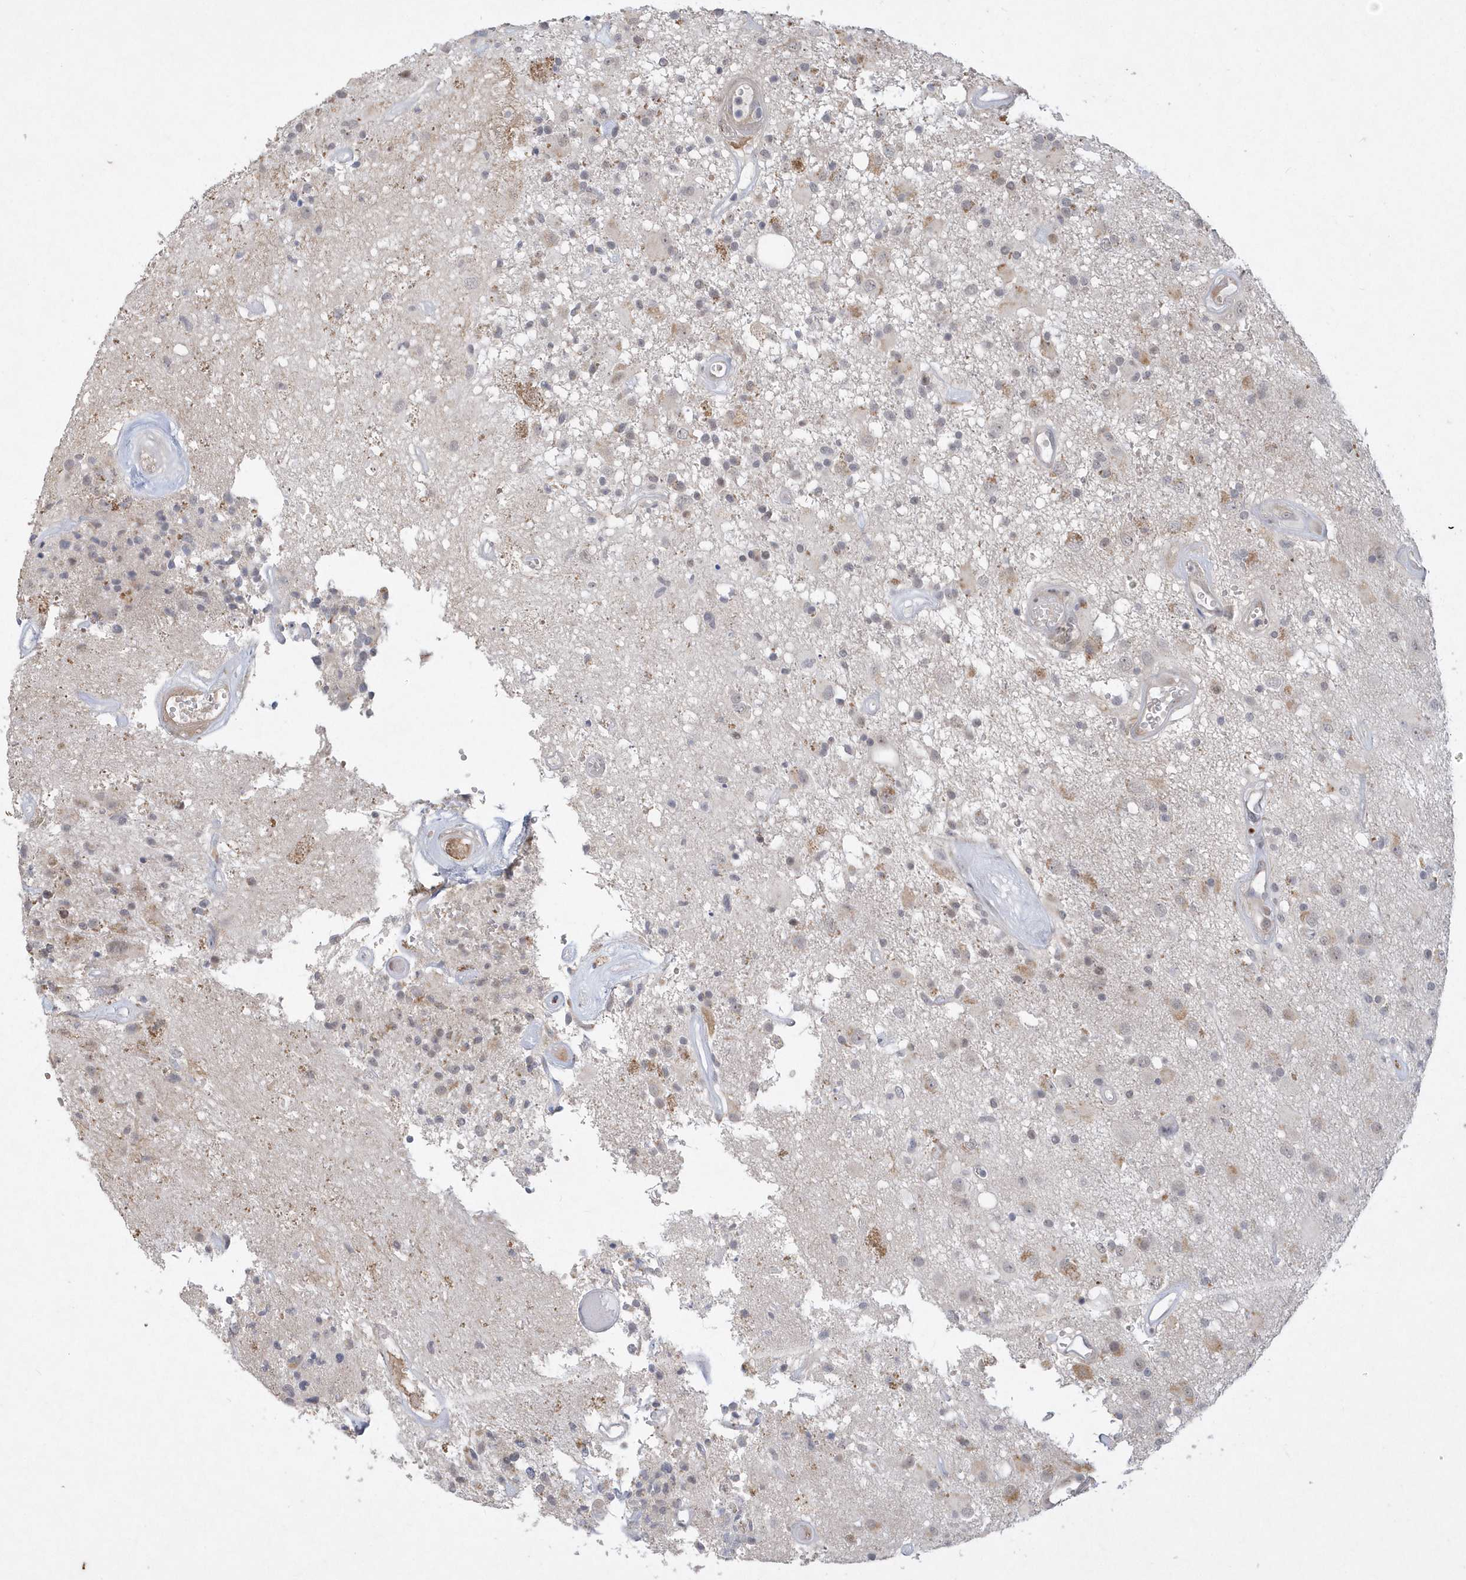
{"staining": {"intensity": "negative", "quantity": "none", "location": "none"}, "tissue": "glioma", "cell_type": "Tumor cells", "image_type": "cancer", "snomed": [{"axis": "morphology", "description": "Glioma, malignant, High grade"}, {"axis": "morphology", "description": "Glioblastoma, NOS"}, {"axis": "topography", "description": "Brain"}], "caption": "Immunohistochemistry (IHC) histopathology image of glioblastoma stained for a protein (brown), which displays no staining in tumor cells. The staining is performed using DAB brown chromogen with nuclei counter-stained in using hematoxylin.", "gene": "TSPEAR", "patient": {"sex": "male", "age": 60}}